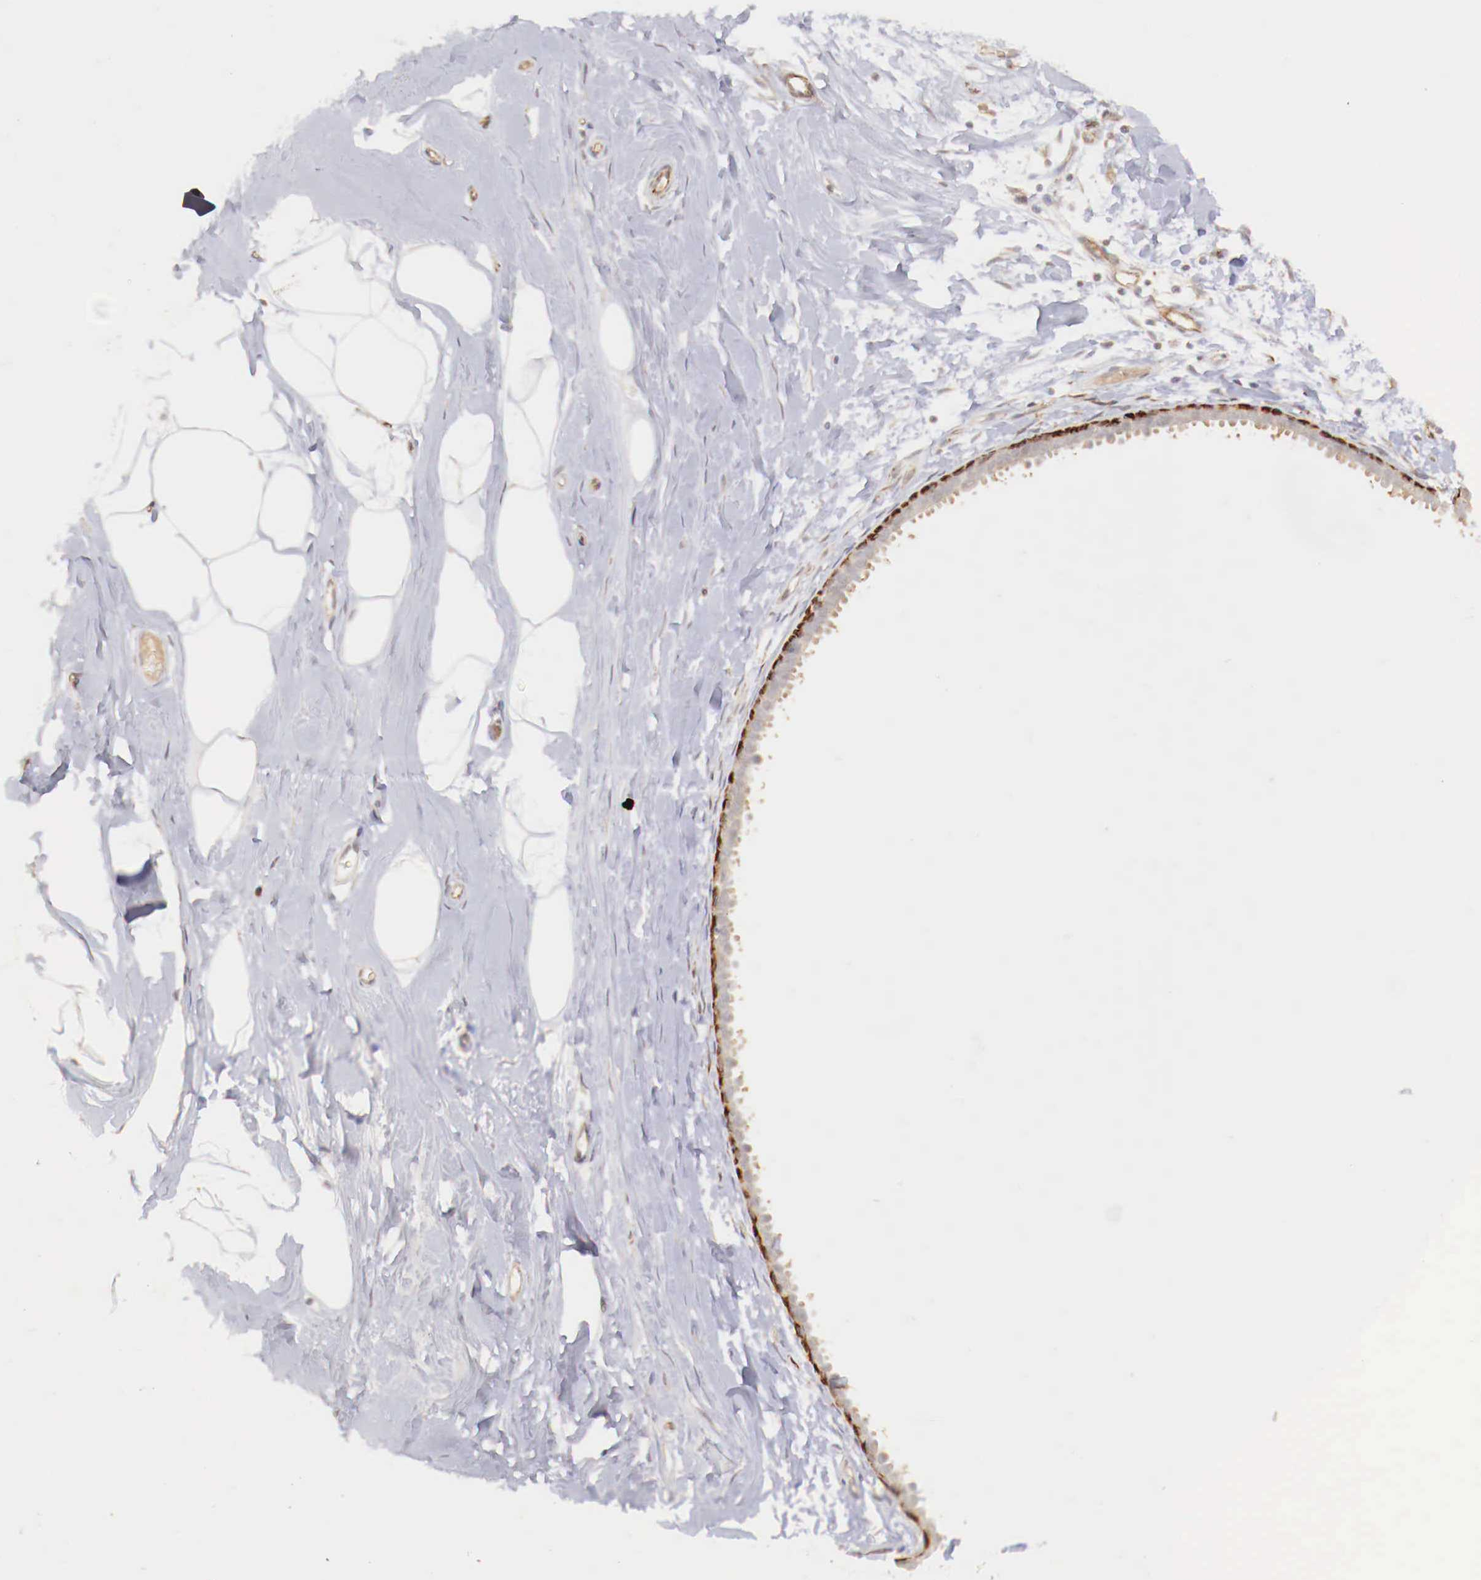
{"staining": {"intensity": "negative", "quantity": "none", "location": "none"}, "tissue": "breast", "cell_type": "Adipocytes", "image_type": "normal", "snomed": [{"axis": "morphology", "description": "Normal tissue, NOS"}, {"axis": "topography", "description": "Breast"}], "caption": "Immunohistochemical staining of benign breast shows no significant expression in adipocytes. (DAB IHC with hematoxylin counter stain).", "gene": "WT1", "patient": {"sex": "female", "age": 44}}